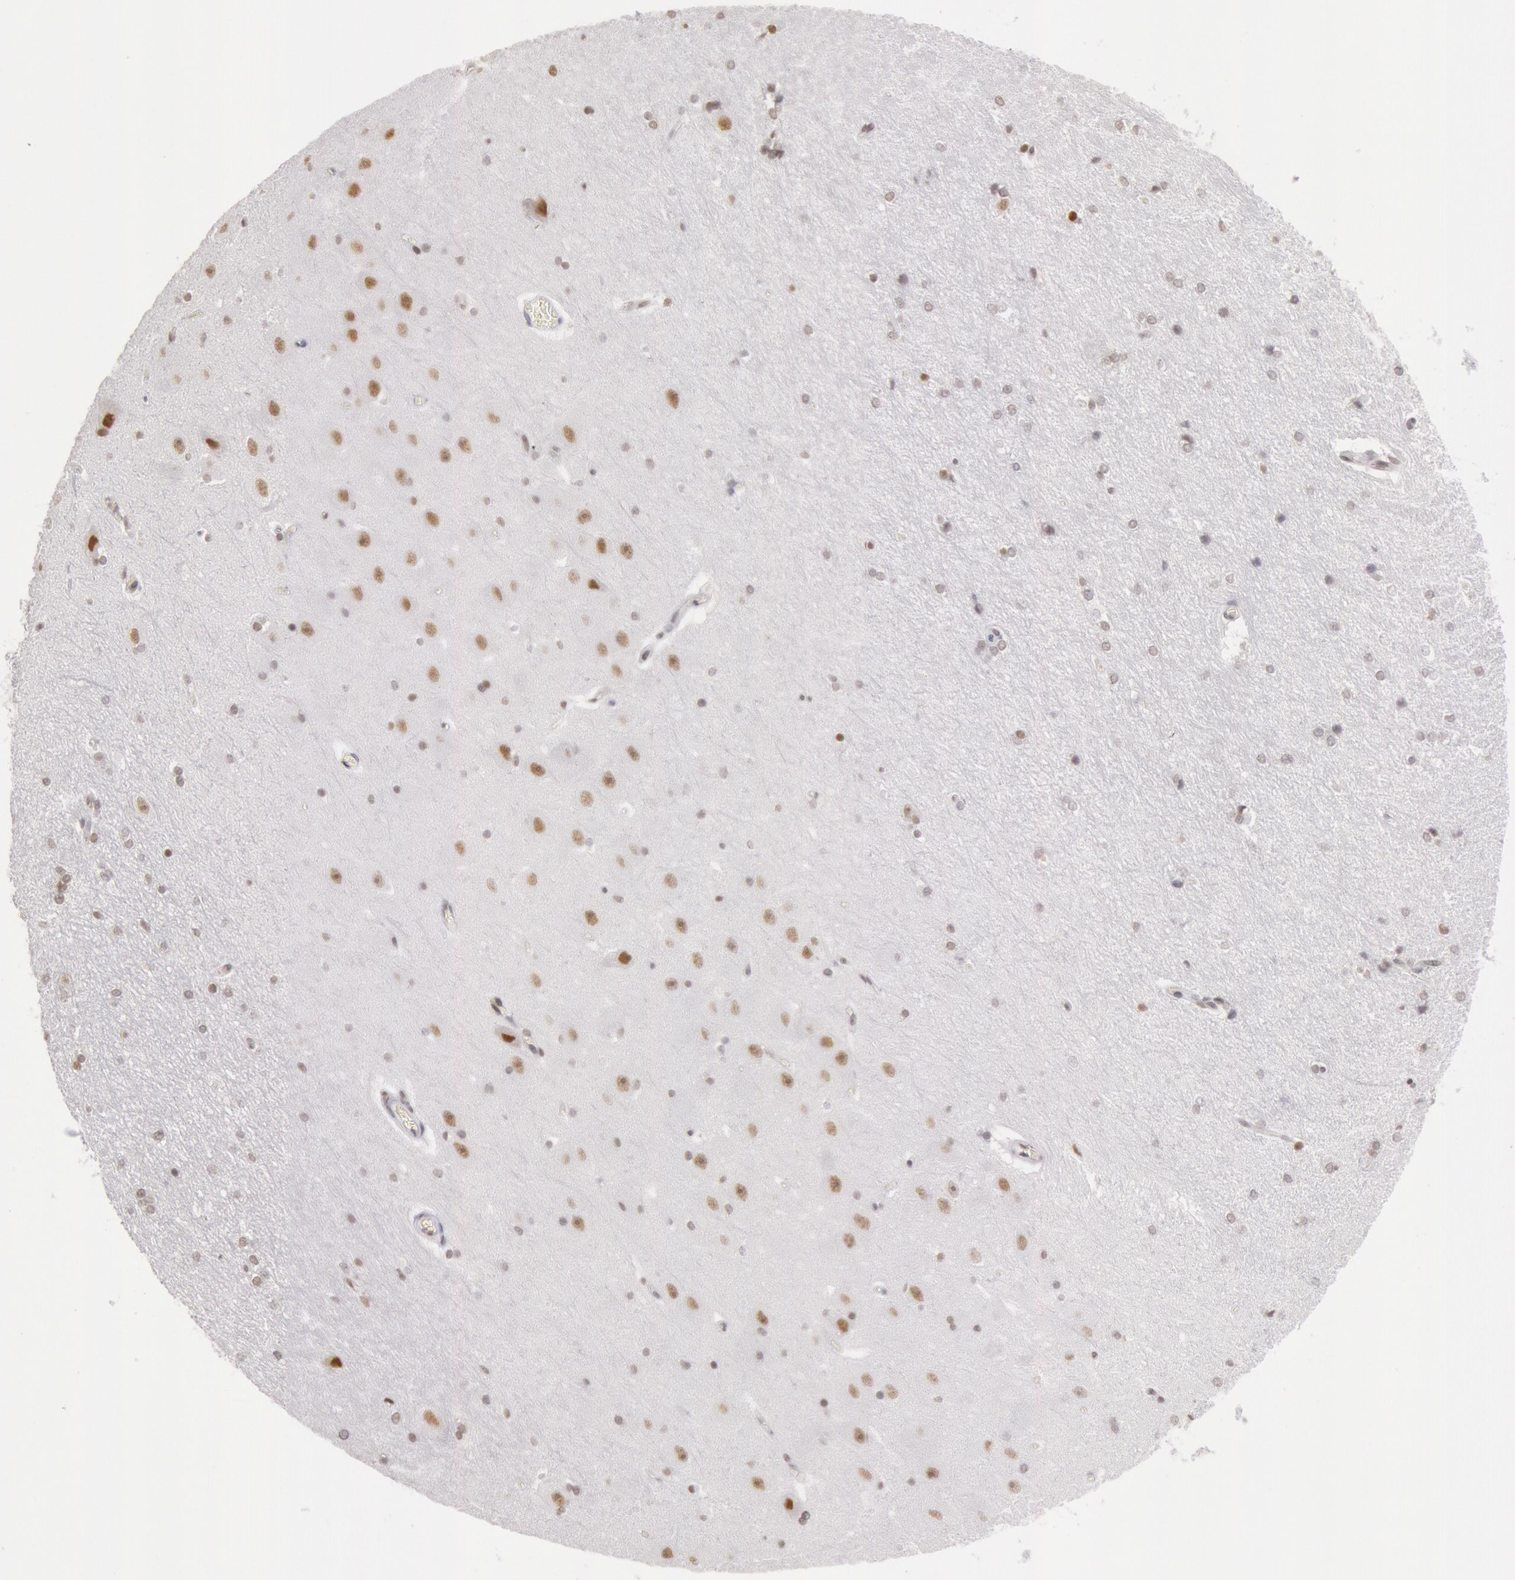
{"staining": {"intensity": "negative", "quantity": "none", "location": "none"}, "tissue": "hippocampus", "cell_type": "Glial cells", "image_type": "normal", "snomed": [{"axis": "morphology", "description": "Normal tissue, NOS"}, {"axis": "topography", "description": "Hippocampus"}], "caption": "Immunohistochemistry histopathology image of unremarkable hippocampus: hippocampus stained with DAB (3,3'-diaminobenzidine) reveals no significant protein positivity in glial cells.", "gene": "ESS2", "patient": {"sex": "female", "age": 19}}